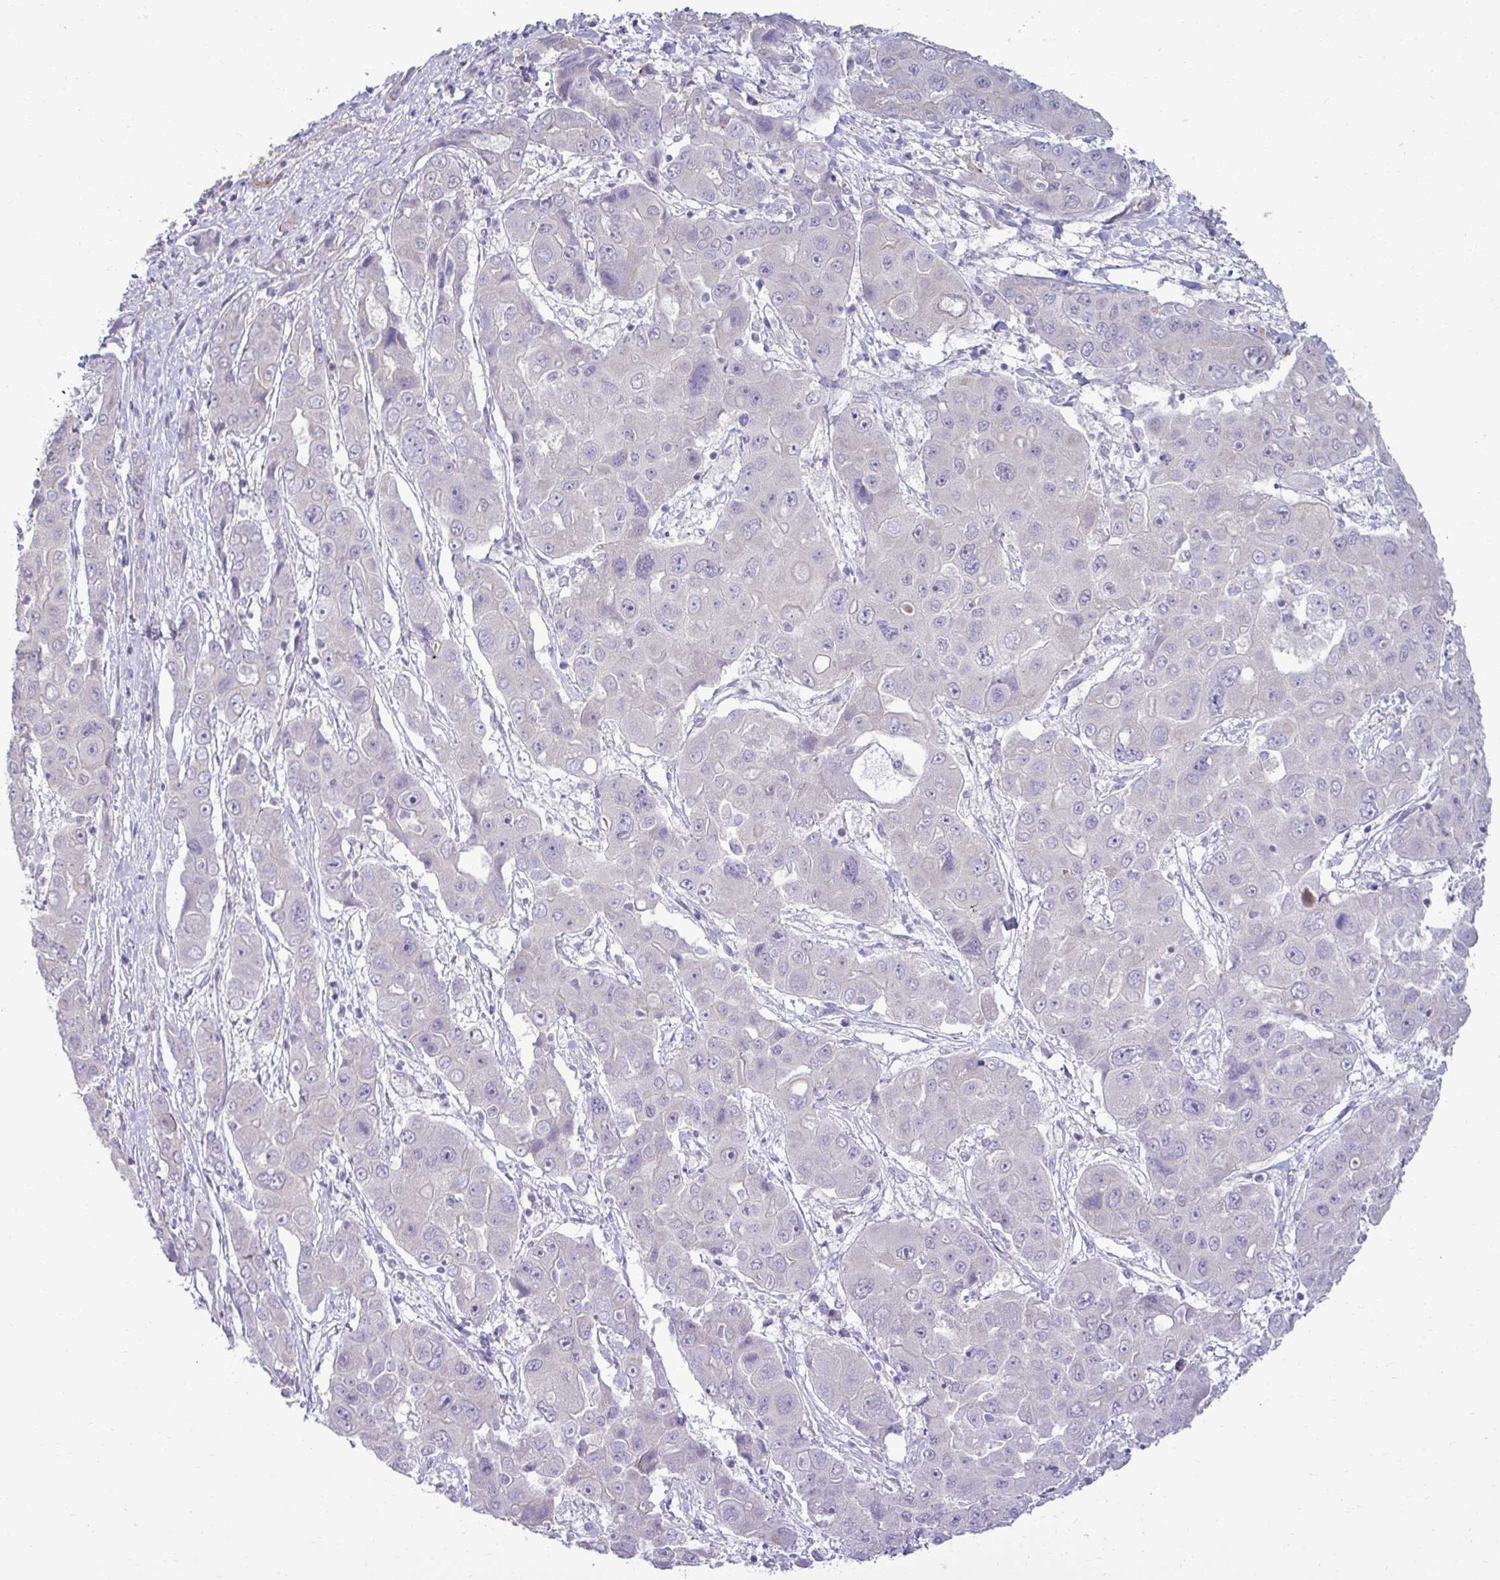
{"staining": {"intensity": "negative", "quantity": "none", "location": "none"}, "tissue": "liver cancer", "cell_type": "Tumor cells", "image_type": "cancer", "snomed": [{"axis": "morphology", "description": "Cholangiocarcinoma"}, {"axis": "topography", "description": "Liver"}], "caption": "IHC of liver cancer (cholangiocarcinoma) shows no positivity in tumor cells.", "gene": "SLC30A3", "patient": {"sex": "male", "age": 67}}